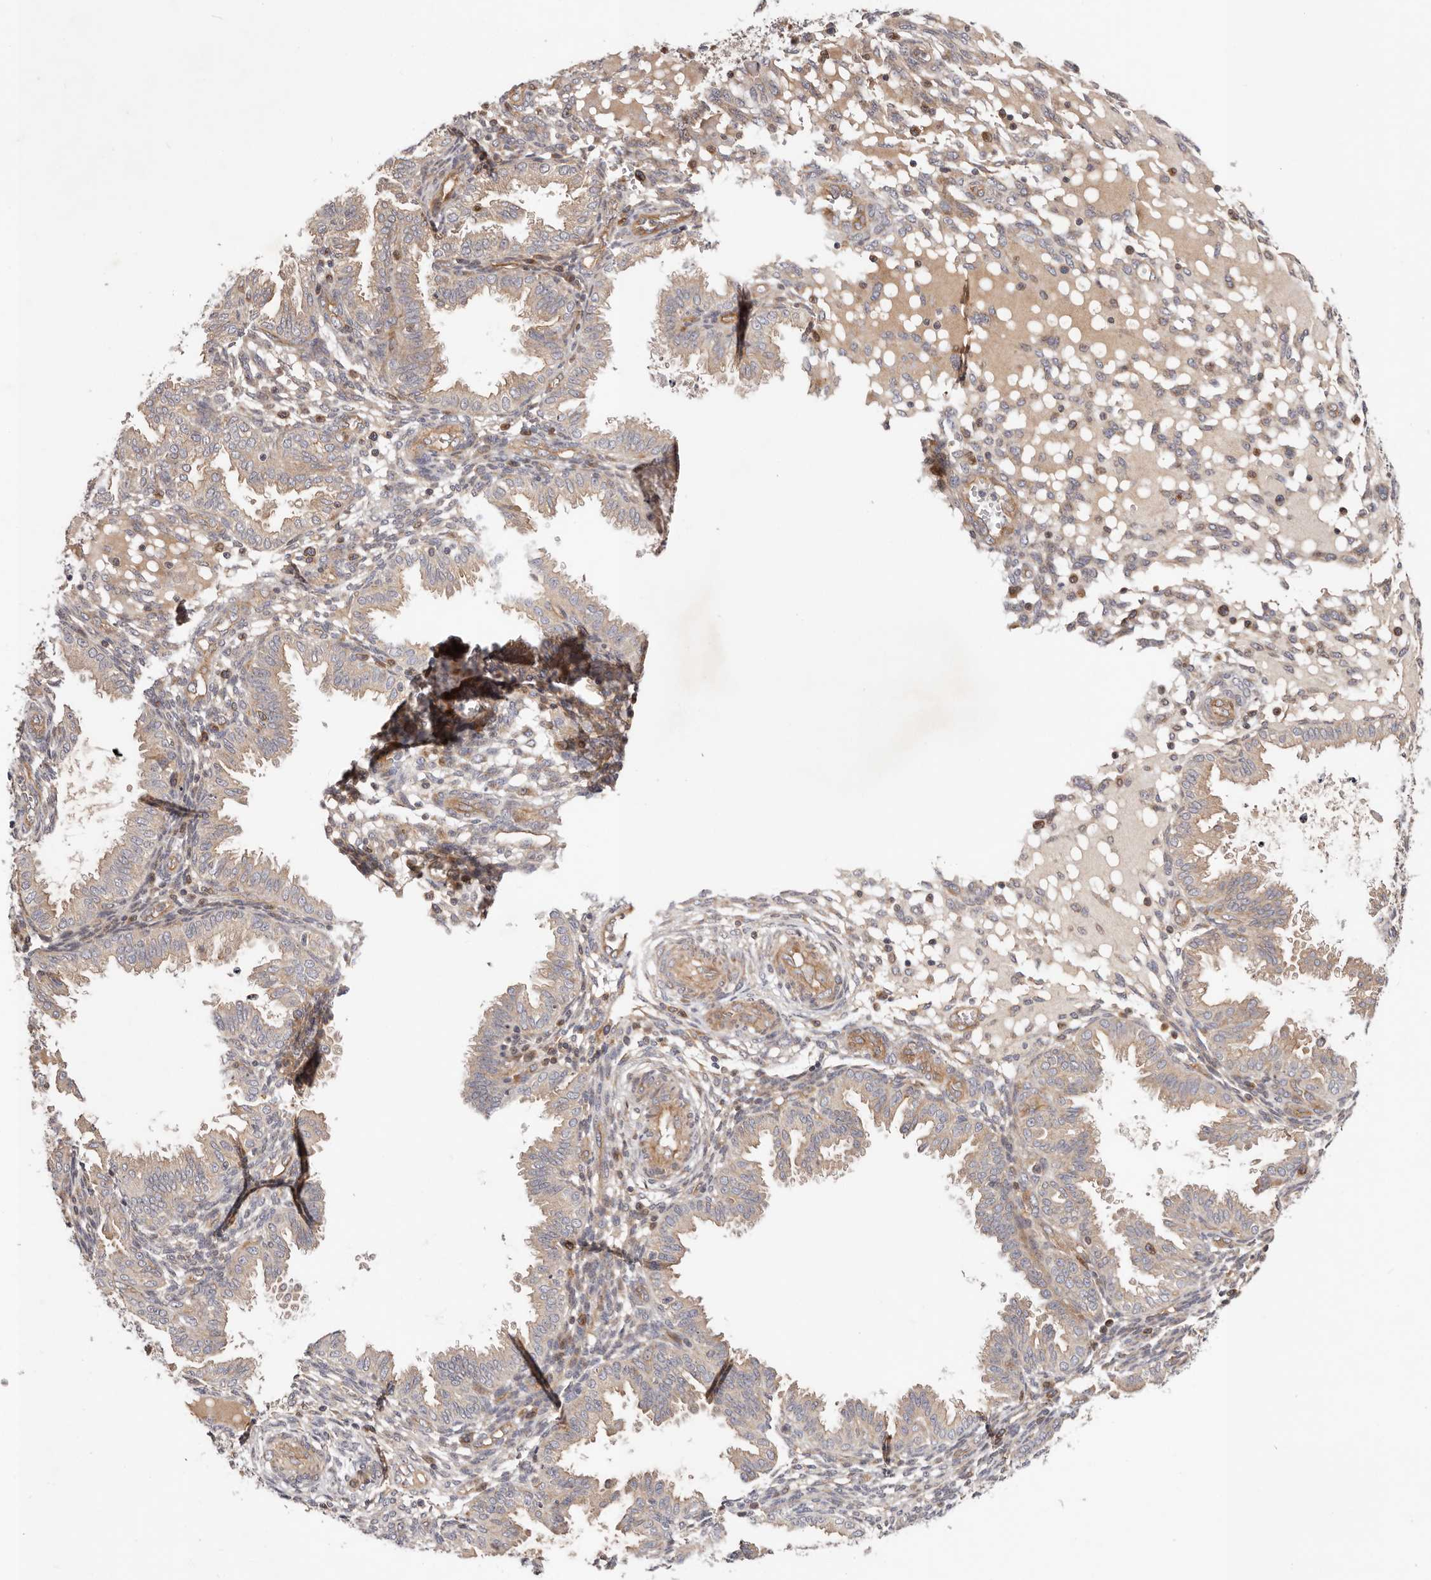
{"staining": {"intensity": "weak", "quantity": "<25%", "location": "cytoplasmic/membranous"}, "tissue": "endometrium", "cell_type": "Cells in endometrial stroma", "image_type": "normal", "snomed": [{"axis": "morphology", "description": "Normal tissue, NOS"}, {"axis": "topography", "description": "Endometrium"}], "caption": "Immunohistochemistry micrograph of unremarkable endometrium stained for a protein (brown), which reveals no expression in cells in endometrial stroma. (Immunohistochemistry (ihc), brightfield microscopy, high magnification).", "gene": "MACF1", "patient": {"sex": "female", "age": 33}}